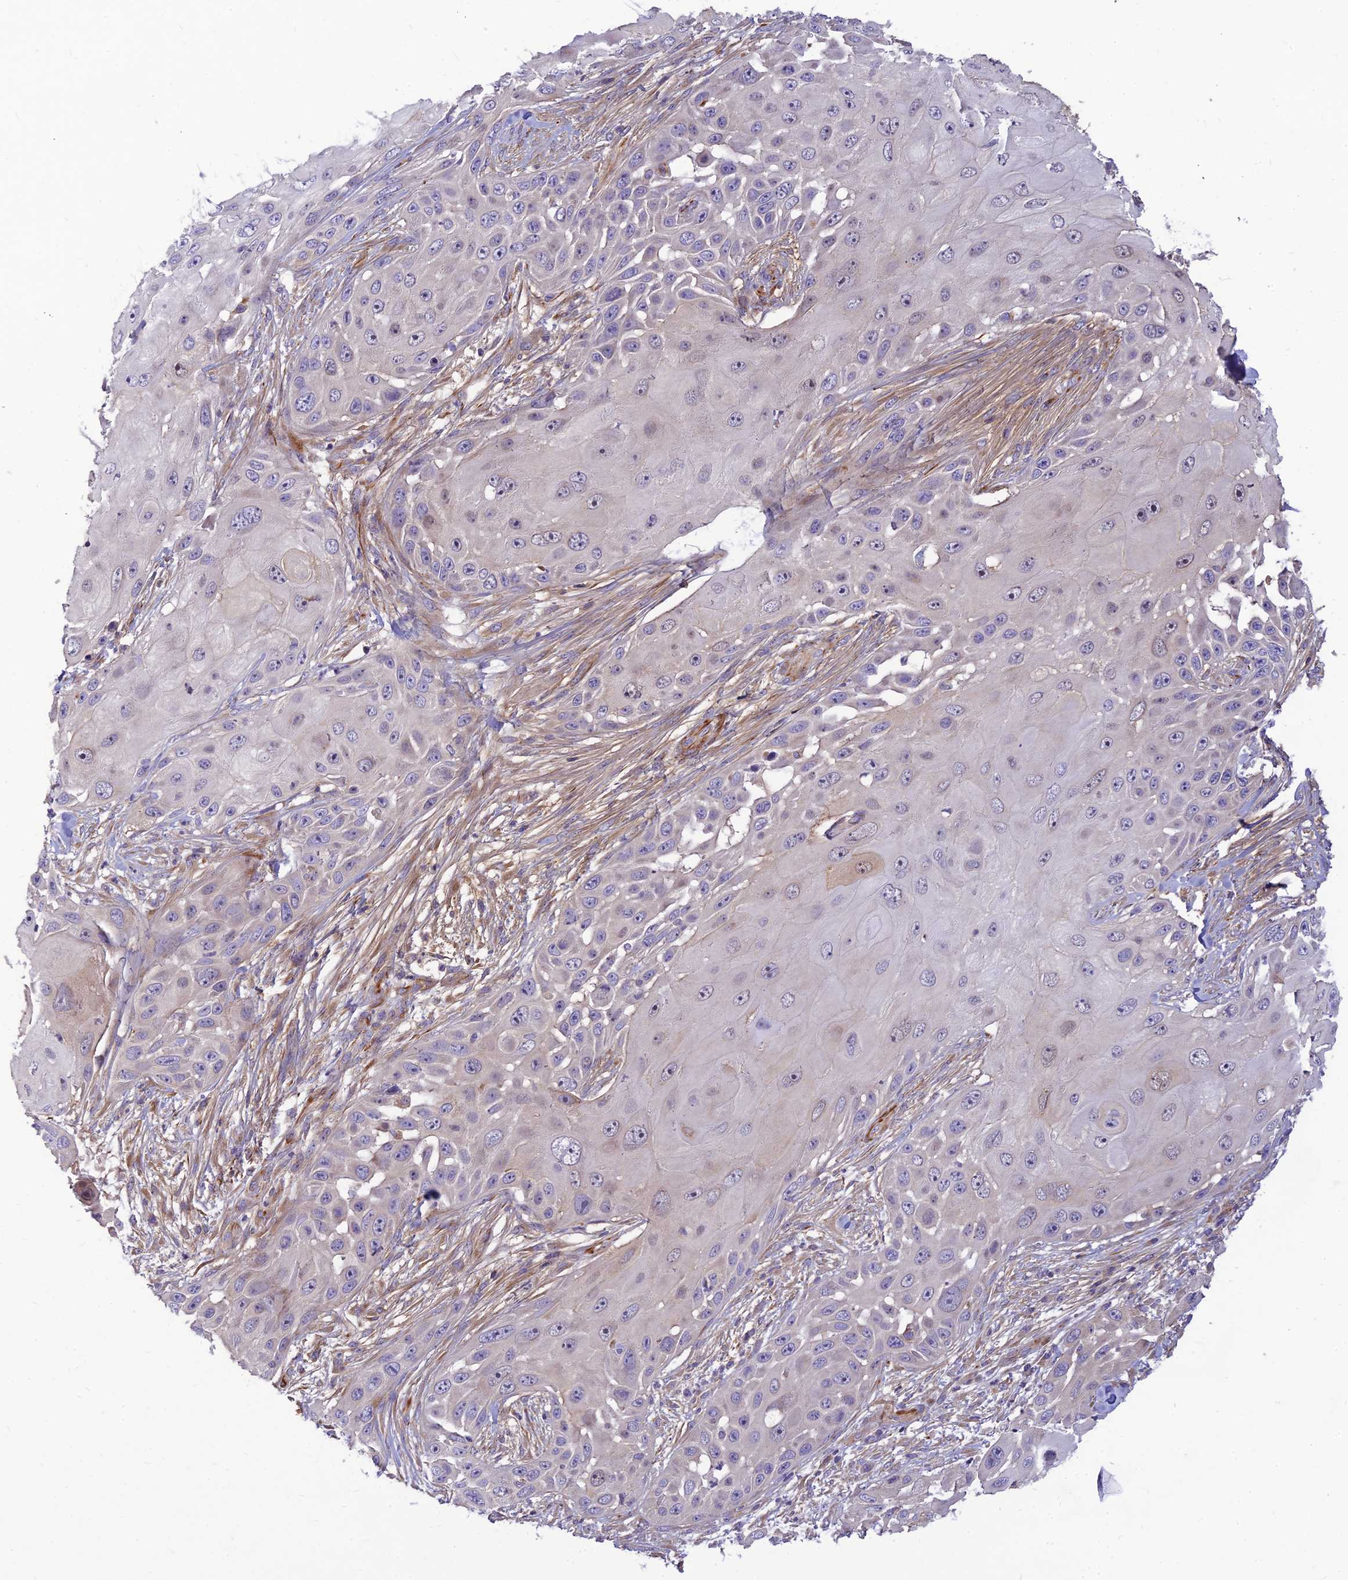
{"staining": {"intensity": "negative", "quantity": "none", "location": "none"}, "tissue": "skin cancer", "cell_type": "Tumor cells", "image_type": "cancer", "snomed": [{"axis": "morphology", "description": "Squamous cell carcinoma, NOS"}, {"axis": "topography", "description": "Skin"}], "caption": "This is an immunohistochemistry micrograph of skin cancer. There is no positivity in tumor cells.", "gene": "ST8SIA5", "patient": {"sex": "female", "age": 44}}